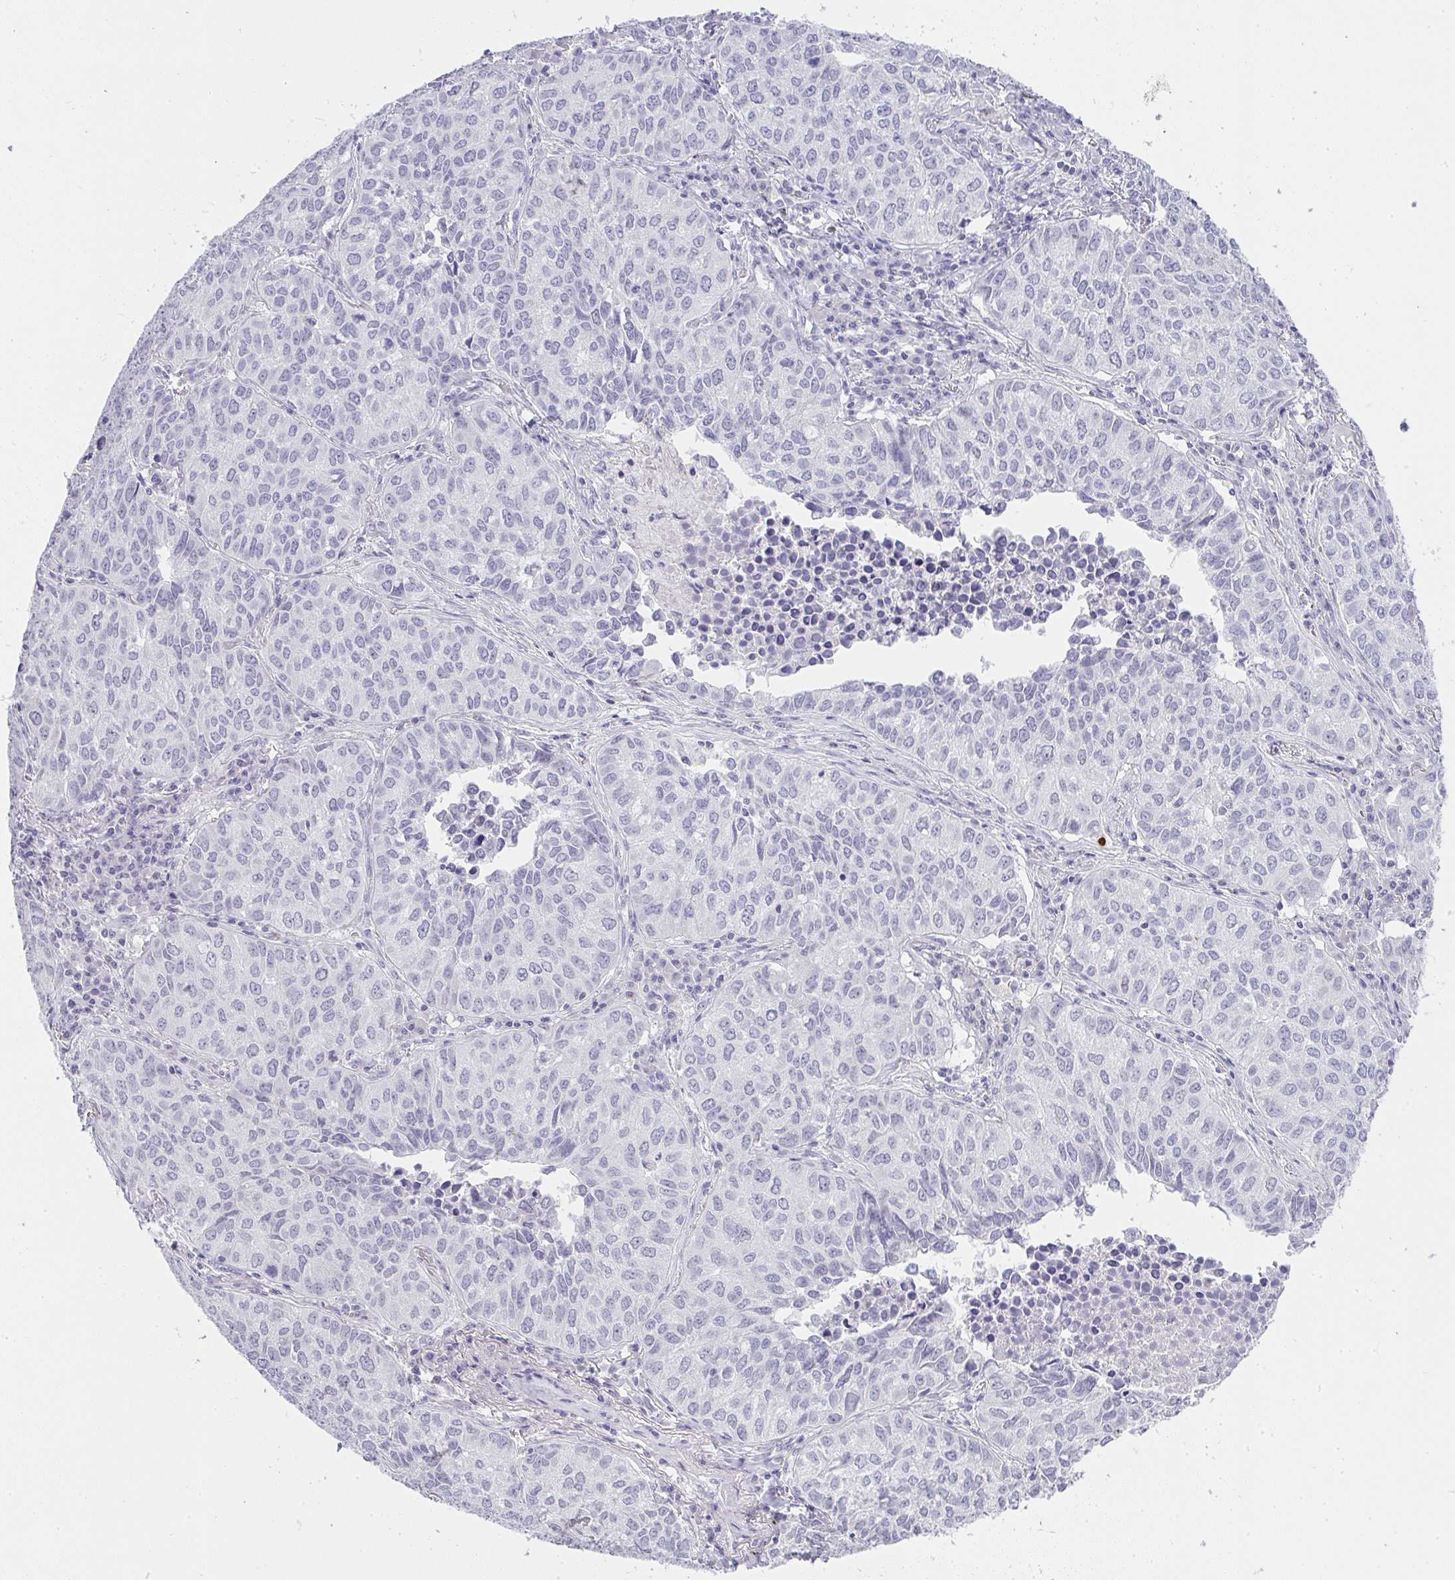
{"staining": {"intensity": "negative", "quantity": "none", "location": "none"}, "tissue": "lung cancer", "cell_type": "Tumor cells", "image_type": "cancer", "snomed": [{"axis": "morphology", "description": "Adenocarcinoma, NOS"}, {"axis": "topography", "description": "Lung"}], "caption": "This is an IHC histopathology image of human lung adenocarcinoma. There is no positivity in tumor cells.", "gene": "CACNA1S", "patient": {"sex": "female", "age": 50}}